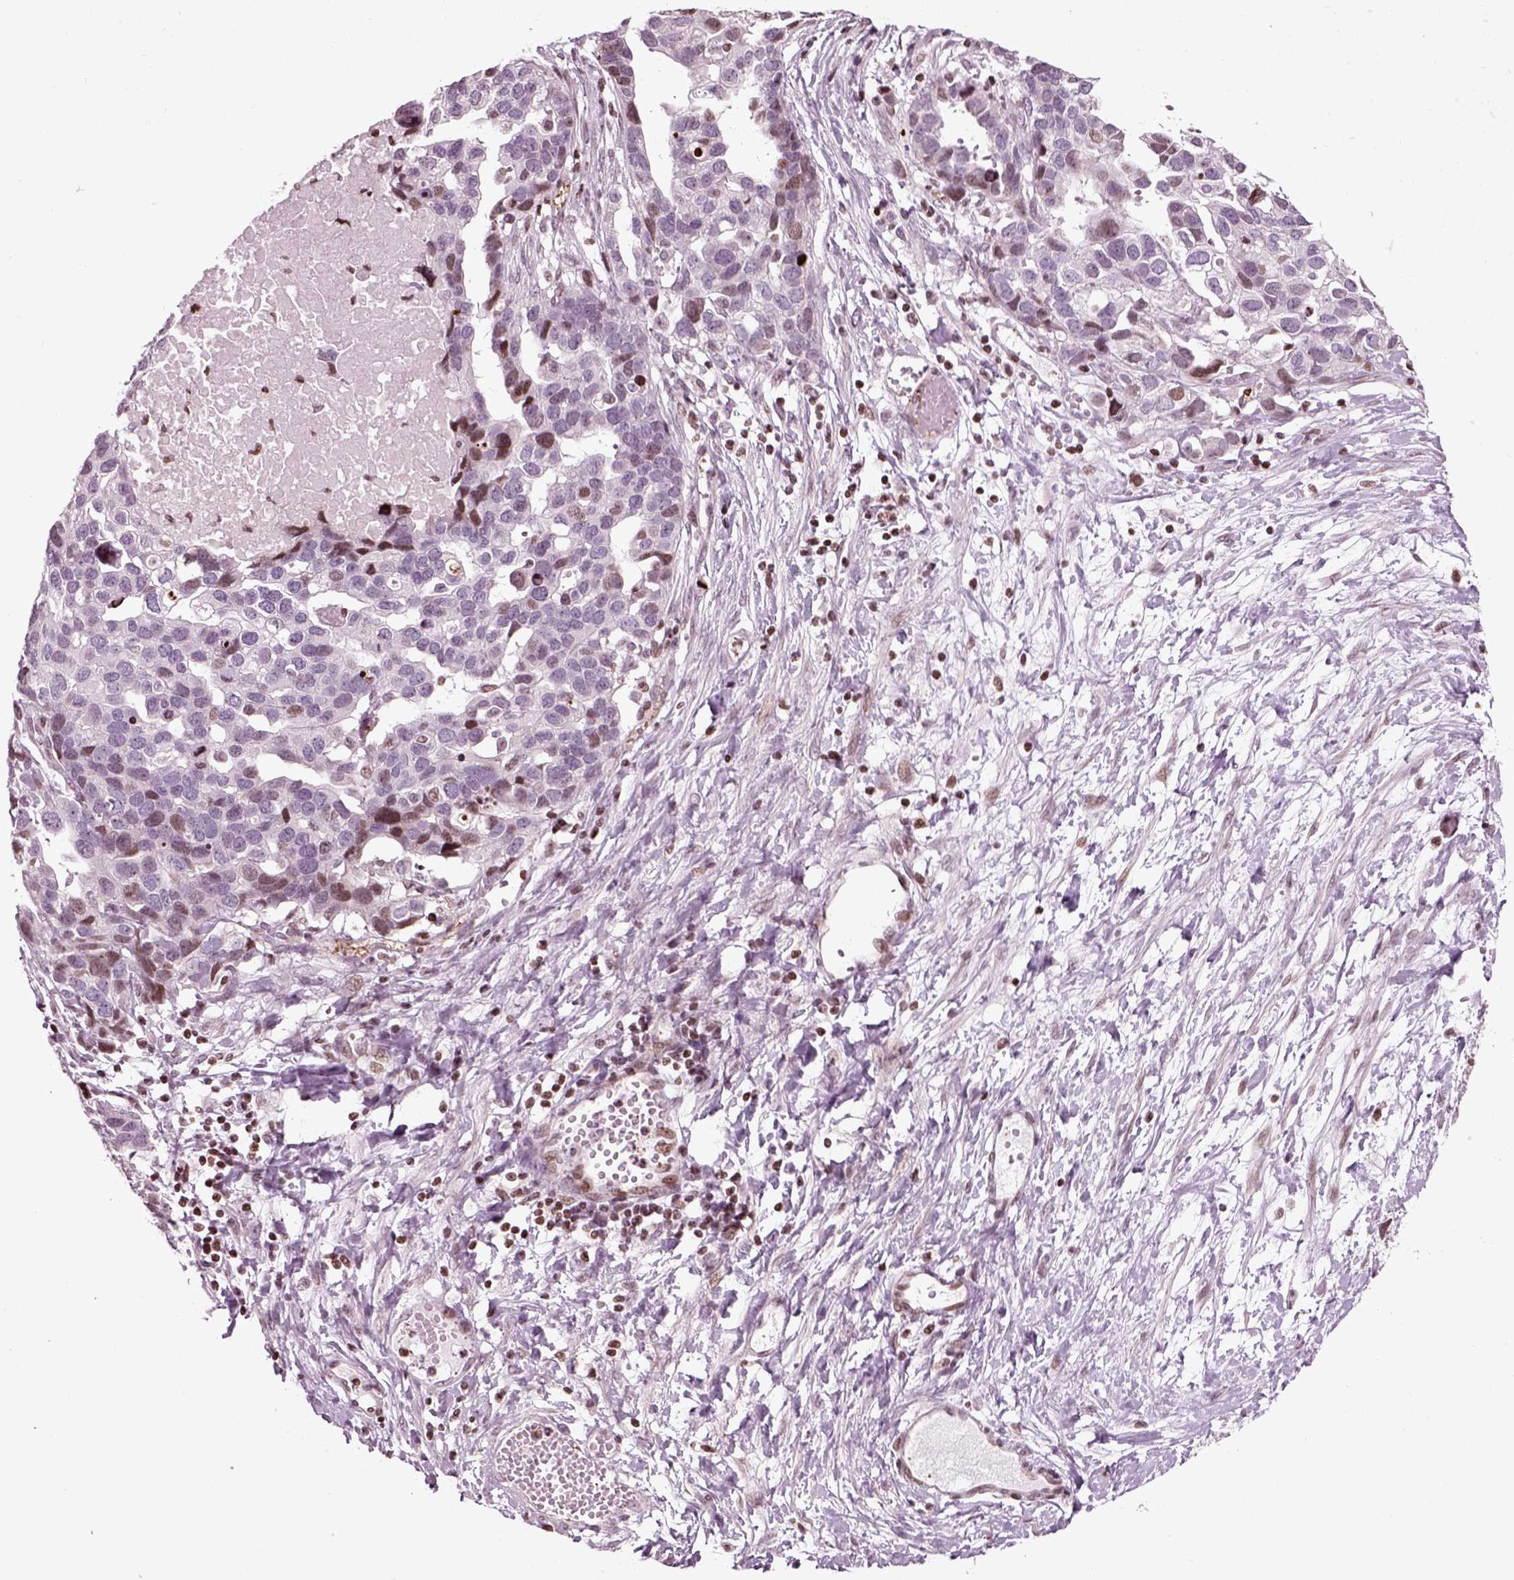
{"staining": {"intensity": "weak", "quantity": "<25%", "location": "nuclear"}, "tissue": "ovarian cancer", "cell_type": "Tumor cells", "image_type": "cancer", "snomed": [{"axis": "morphology", "description": "Cystadenocarcinoma, serous, NOS"}, {"axis": "topography", "description": "Ovary"}], "caption": "Tumor cells are negative for protein expression in human serous cystadenocarcinoma (ovarian).", "gene": "HEYL", "patient": {"sex": "female", "age": 54}}